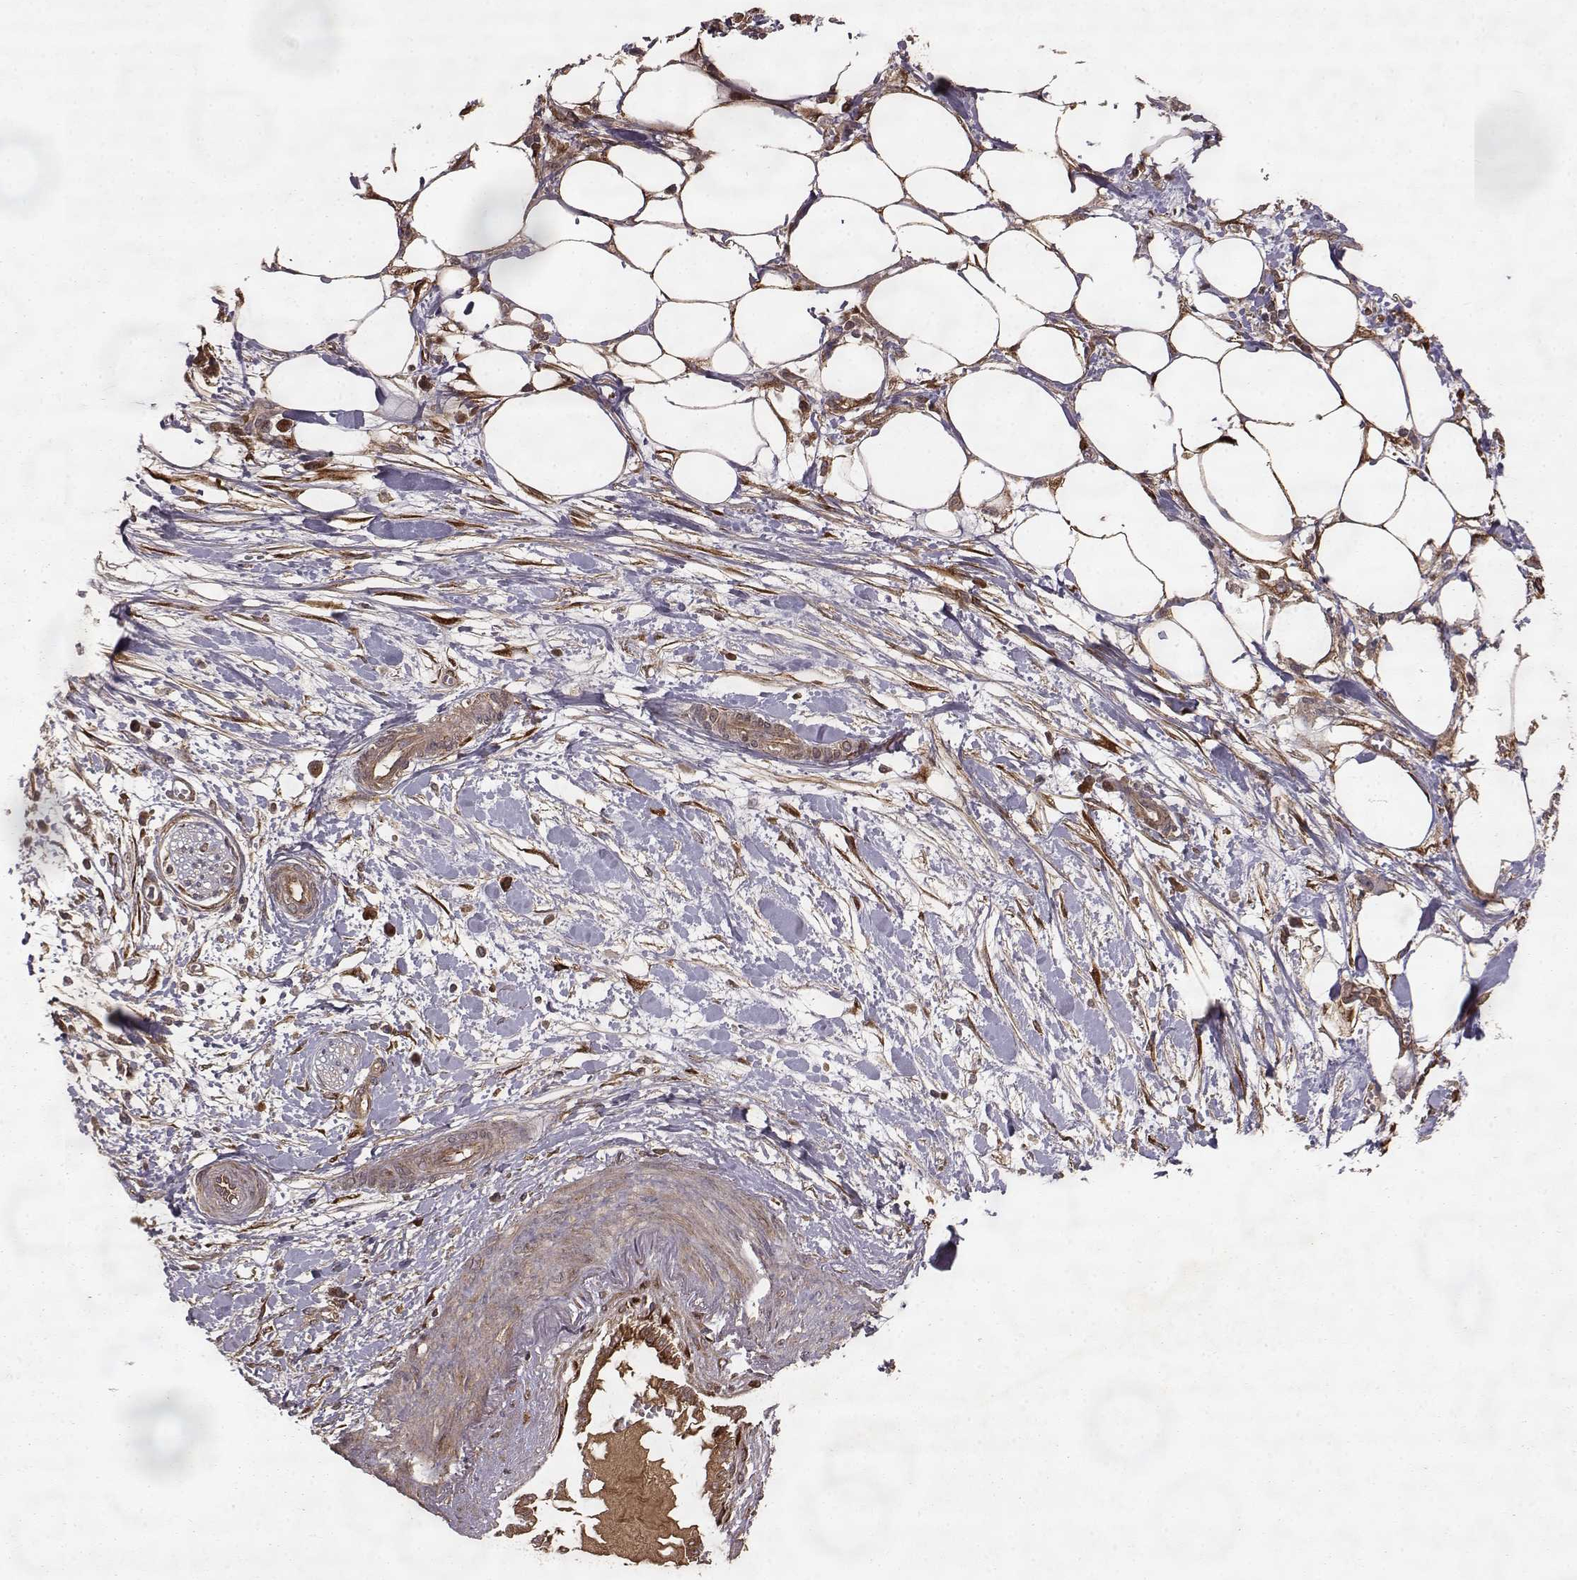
{"staining": {"intensity": "weak", "quantity": "<25%", "location": "cytoplasmic/membranous"}, "tissue": "pancreatic cancer", "cell_type": "Tumor cells", "image_type": "cancer", "snomed": [{"axis": "morphology", "description": "Normal tissue, NOS"}, {"axis": "morphology", "description": "Adenocarcinoma, NOS"}, {"axis": "topography", "description": "Lymph node"}, {"axis": "topography", "description": "Pancreas"}], "caption": "Immunohistochemical staining of pancreatic cancer reveals no significant positivity in tumor cells.", "gene": "FSTL1", "patient": {"sex": "female", "age": 58}}